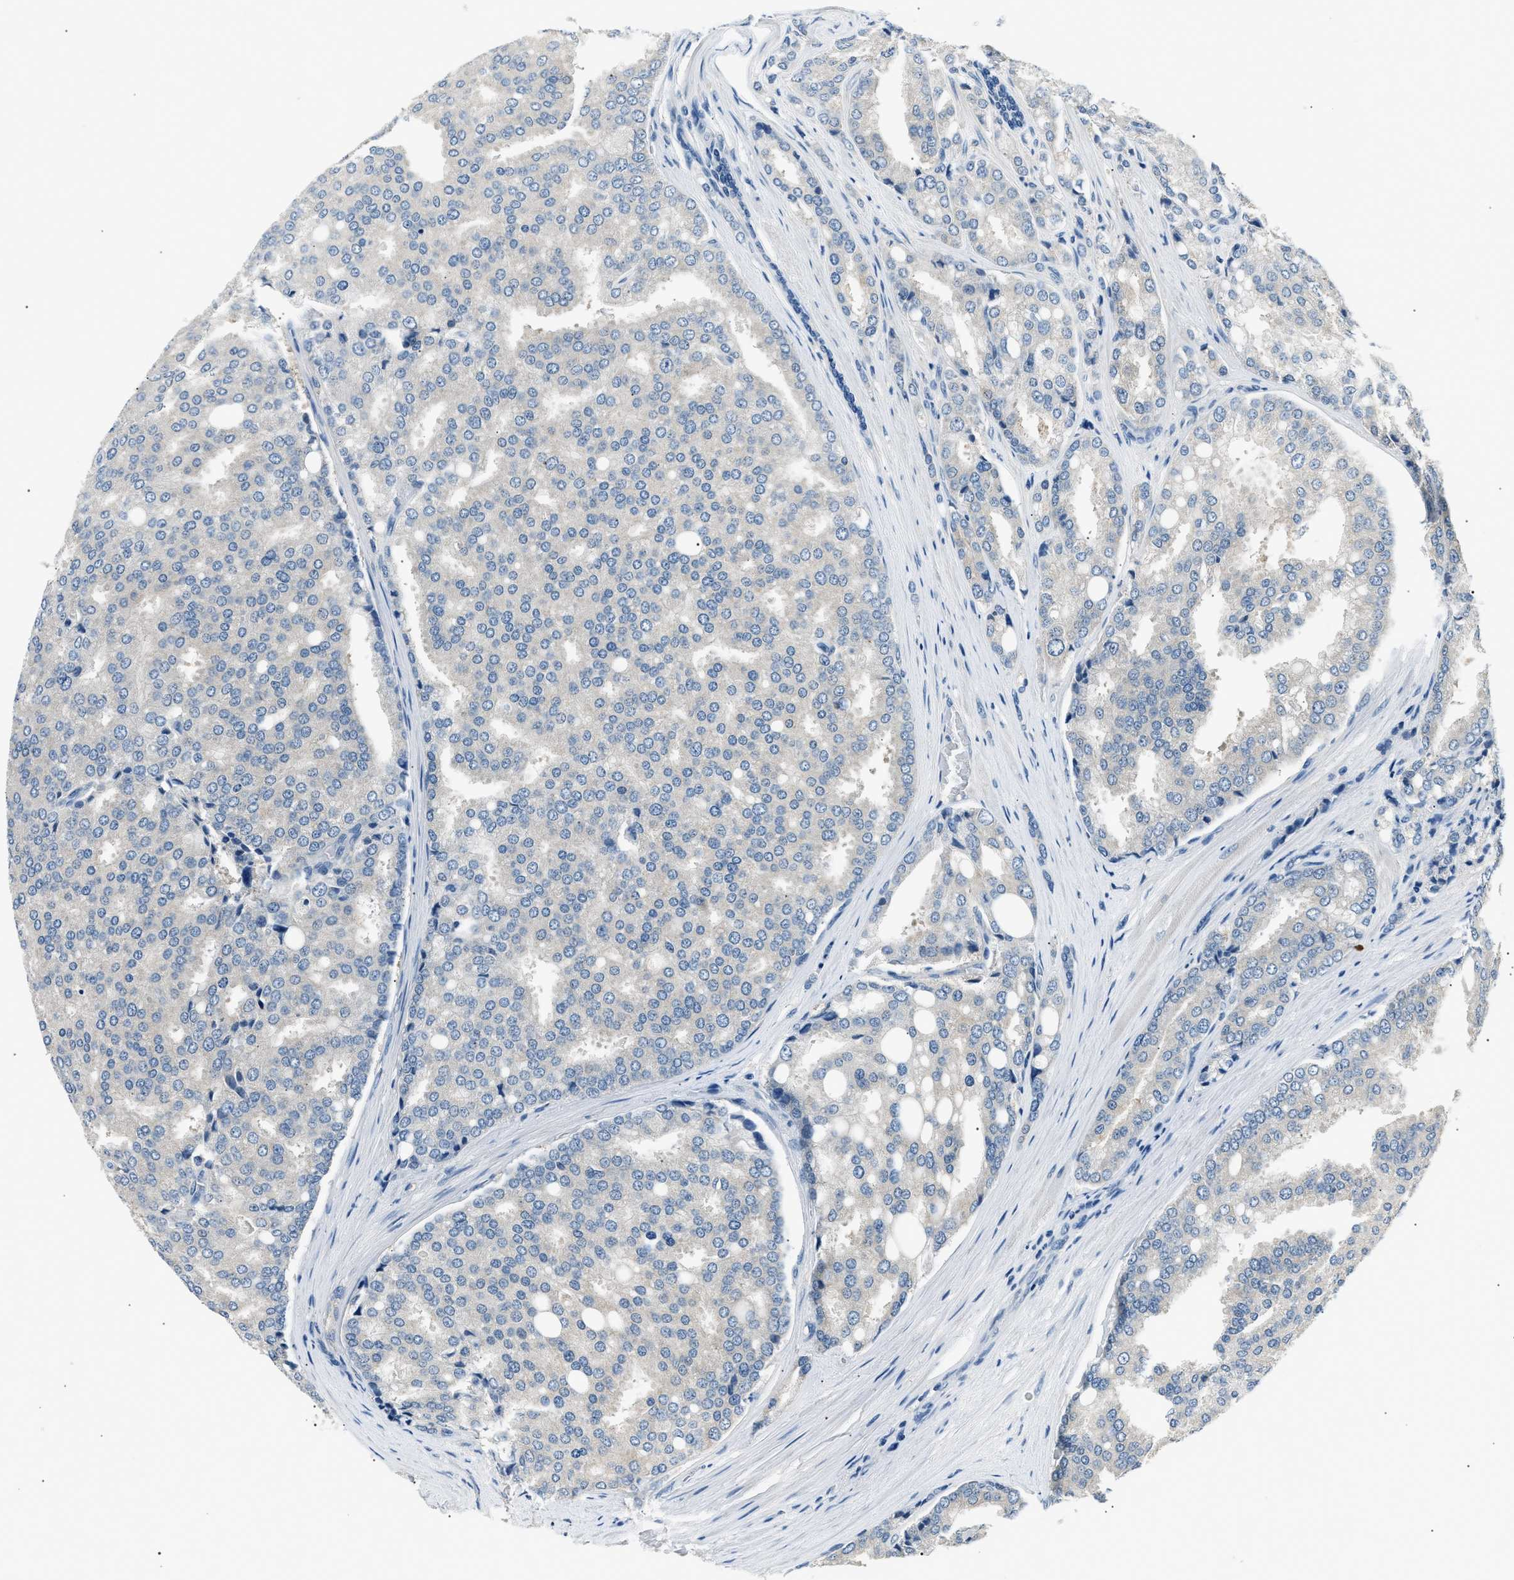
{"staining": {"intensity": "negative", "quantity": "none", "location": "none"}, "tissue": "prostate cancer", "cell_type": "Tumor cells", "image_type": "cancer", "snomed": [{"axis": "morphology", "description": "Adenocarcinoma, High grade"}, {"axis": "topography", "description": "Prostate"}], "caption": "DAB immunohistochemical staining of human prostate adenocarcinoma (high-grade) demonstrates no significant staining in tumor cells.", "gene": "INHA", "patient": {"sex": "male", "age": 50}}